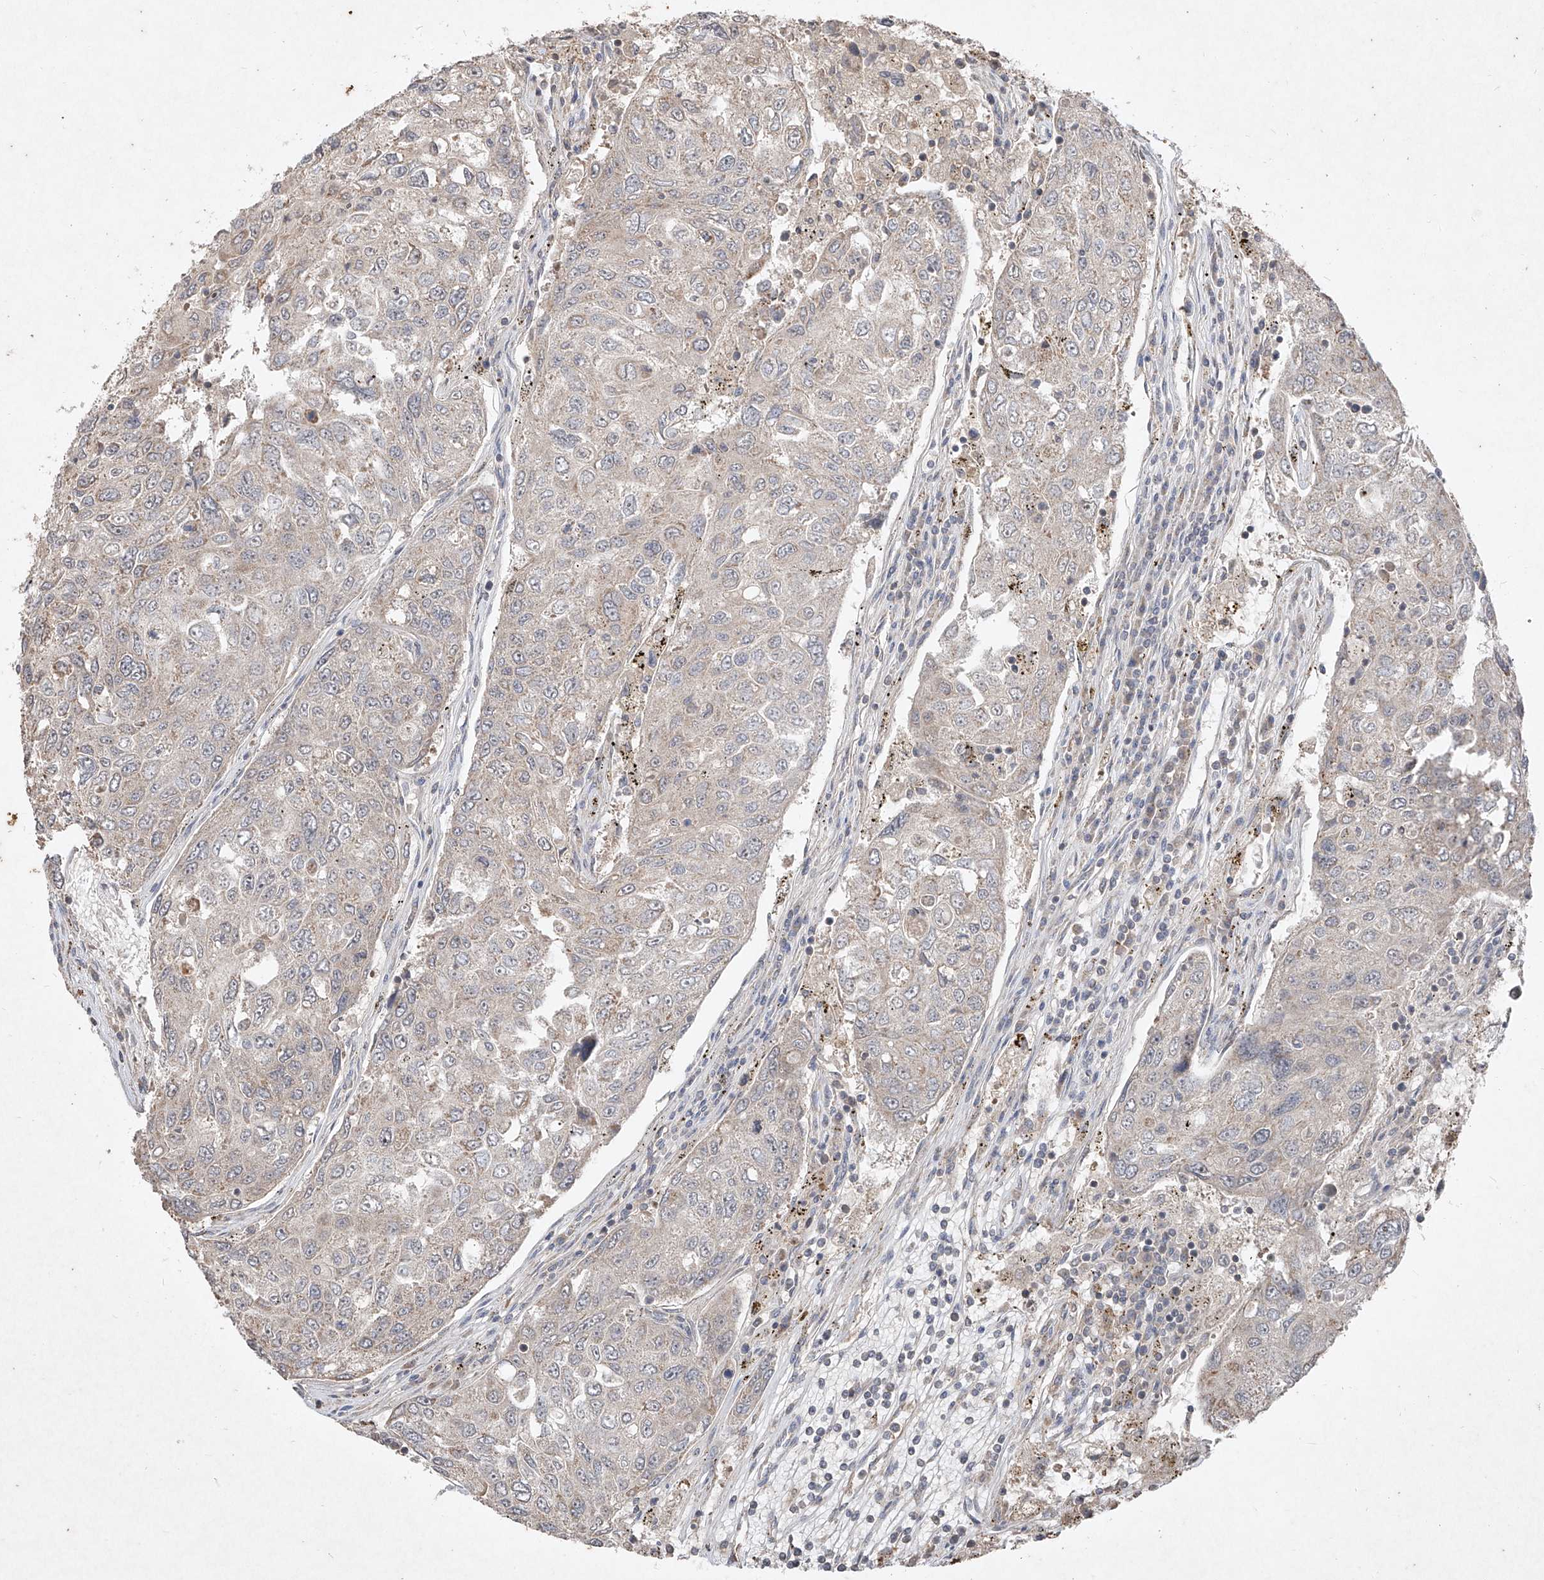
{"staining": {"intensity": "negative", "quantity": "none", "location": "none"}, "tissue": "urothelial cancer", "cell_type": "Tumor cells", "image_type": "cancer", "snomed": [{"axis": "morphology", "description": "Urothelial carcinoma, High grade"}, {"axis": "topography", "description": "Lymph node"}, {"axis": "topography", "description": "Urinary bladder"}], "caption": "Immunohistochemical staining of human high-grade urothelial carcinoma displays no significant positivity in tumor cells. Nuclei are stained in blue.", "gene": "ABCD3", "patient": {"sex": "male", "age": 51}}